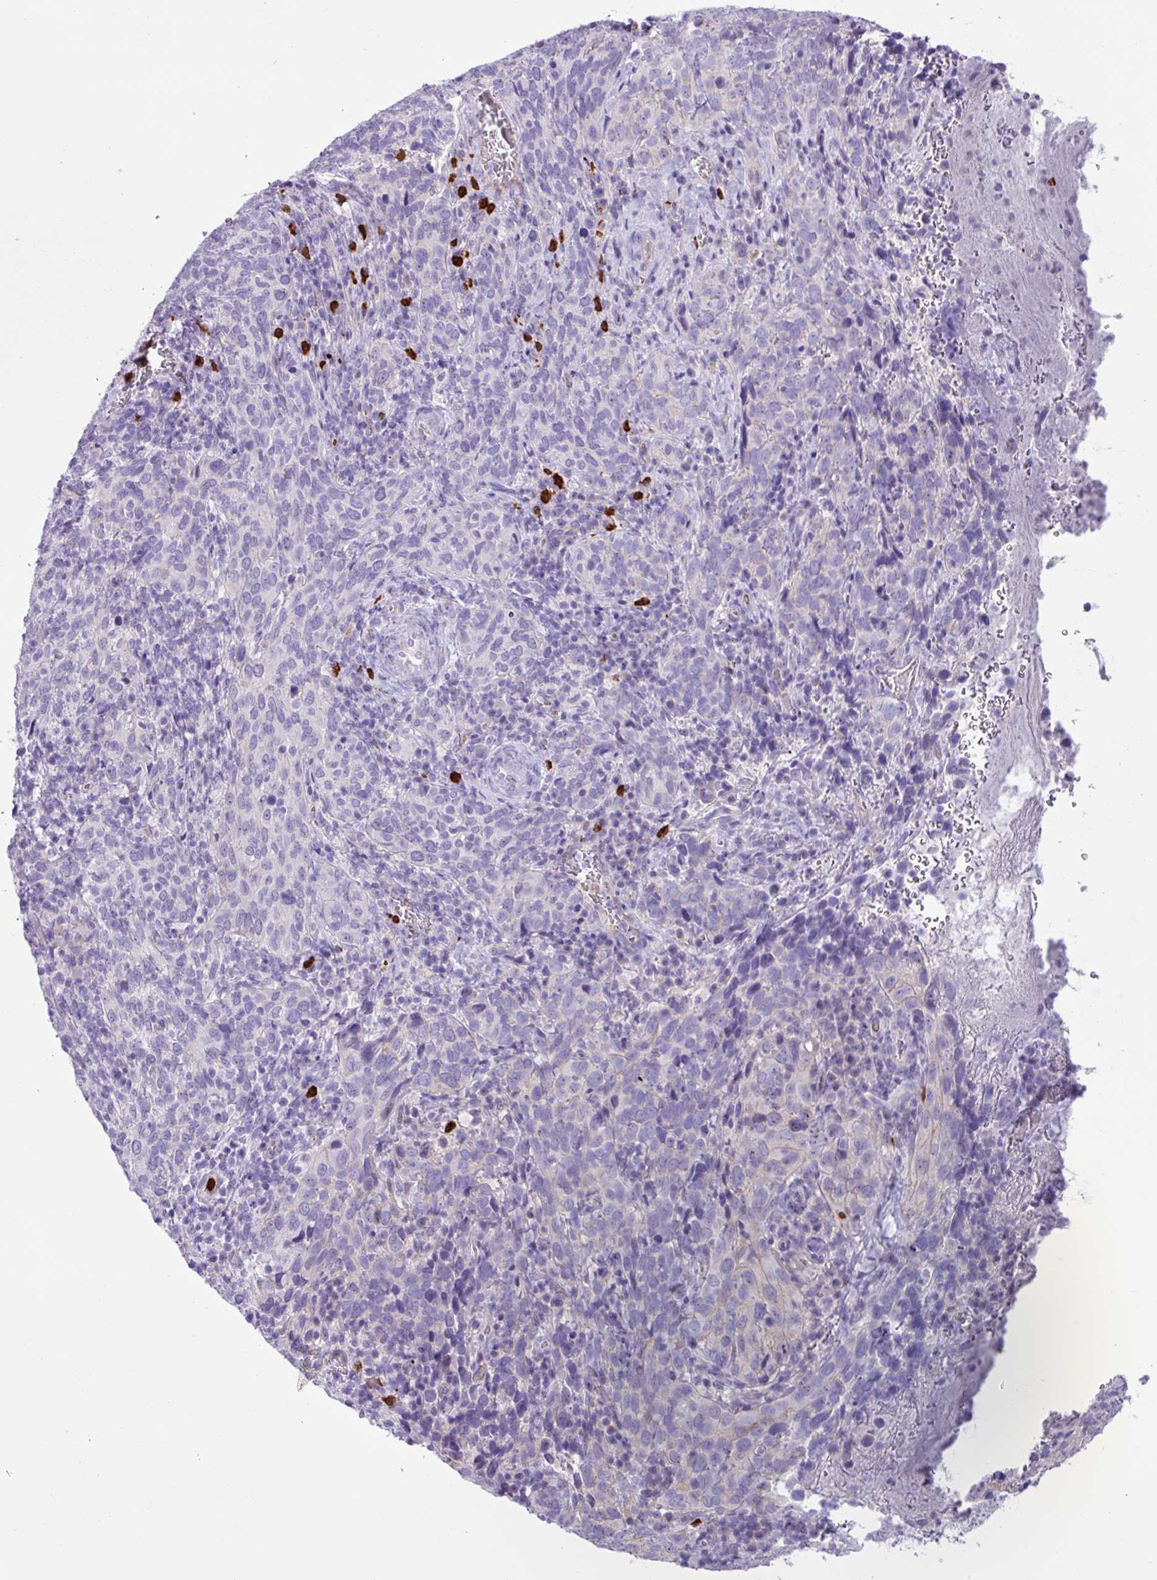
{"staining": {"intensity": "negative", "quantity": "none", "location": "none"}, "tissue": "cervical cancer", "cell_type": "Tumor cells", "image_type": "cancer", "snomed": [{"axis": "morphology", "description": "Squamous cell carcinoma, NOS"}, {"axis": "topography", "description": "Cervix"}], "caption": "DAB immunohistochemical staining of human cervical cancer demonstrates no significant staining in tumor cells.", "gene": "MRM2", "patient": {"sex": "female", "age": 51}}